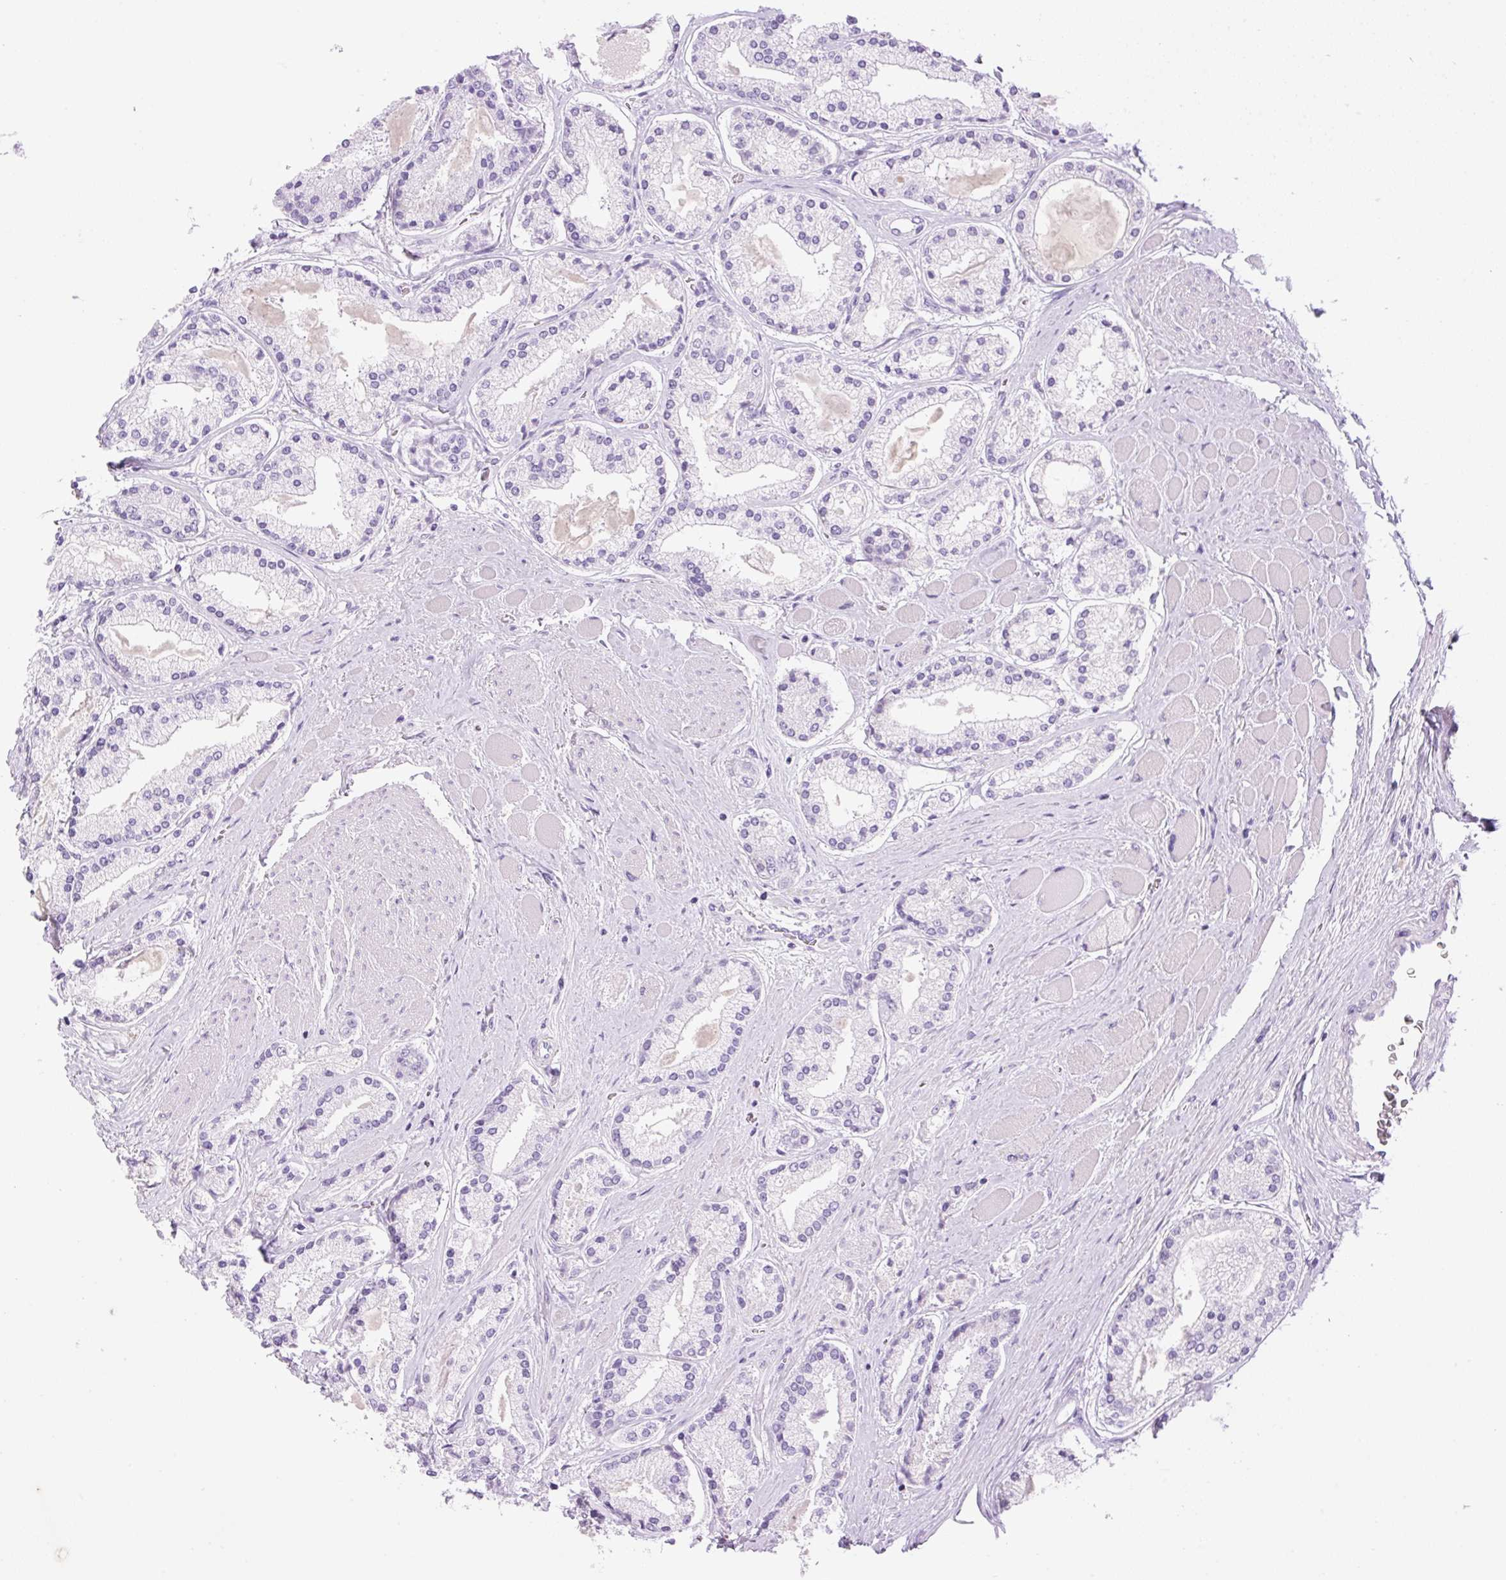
{"staining": {"intensity": "negative", "quantity": "none", "location": "none"}, "tissue": "prostate cancer", "cell_type": "Tumor cells", "image_type": "cancer", "snomed": [{"axis": "morphology", "description": "Adenocarcinoma, High grade"}, {"axis": "topography", "description": "Prostate"}], "caption": "Immunohistochemical staining of high-grade adenocarcinoma (prostate) reveals no significant staining in tumor cells.", "gene": "PALM3", "patient": {"sex": "male", "age": 67}}